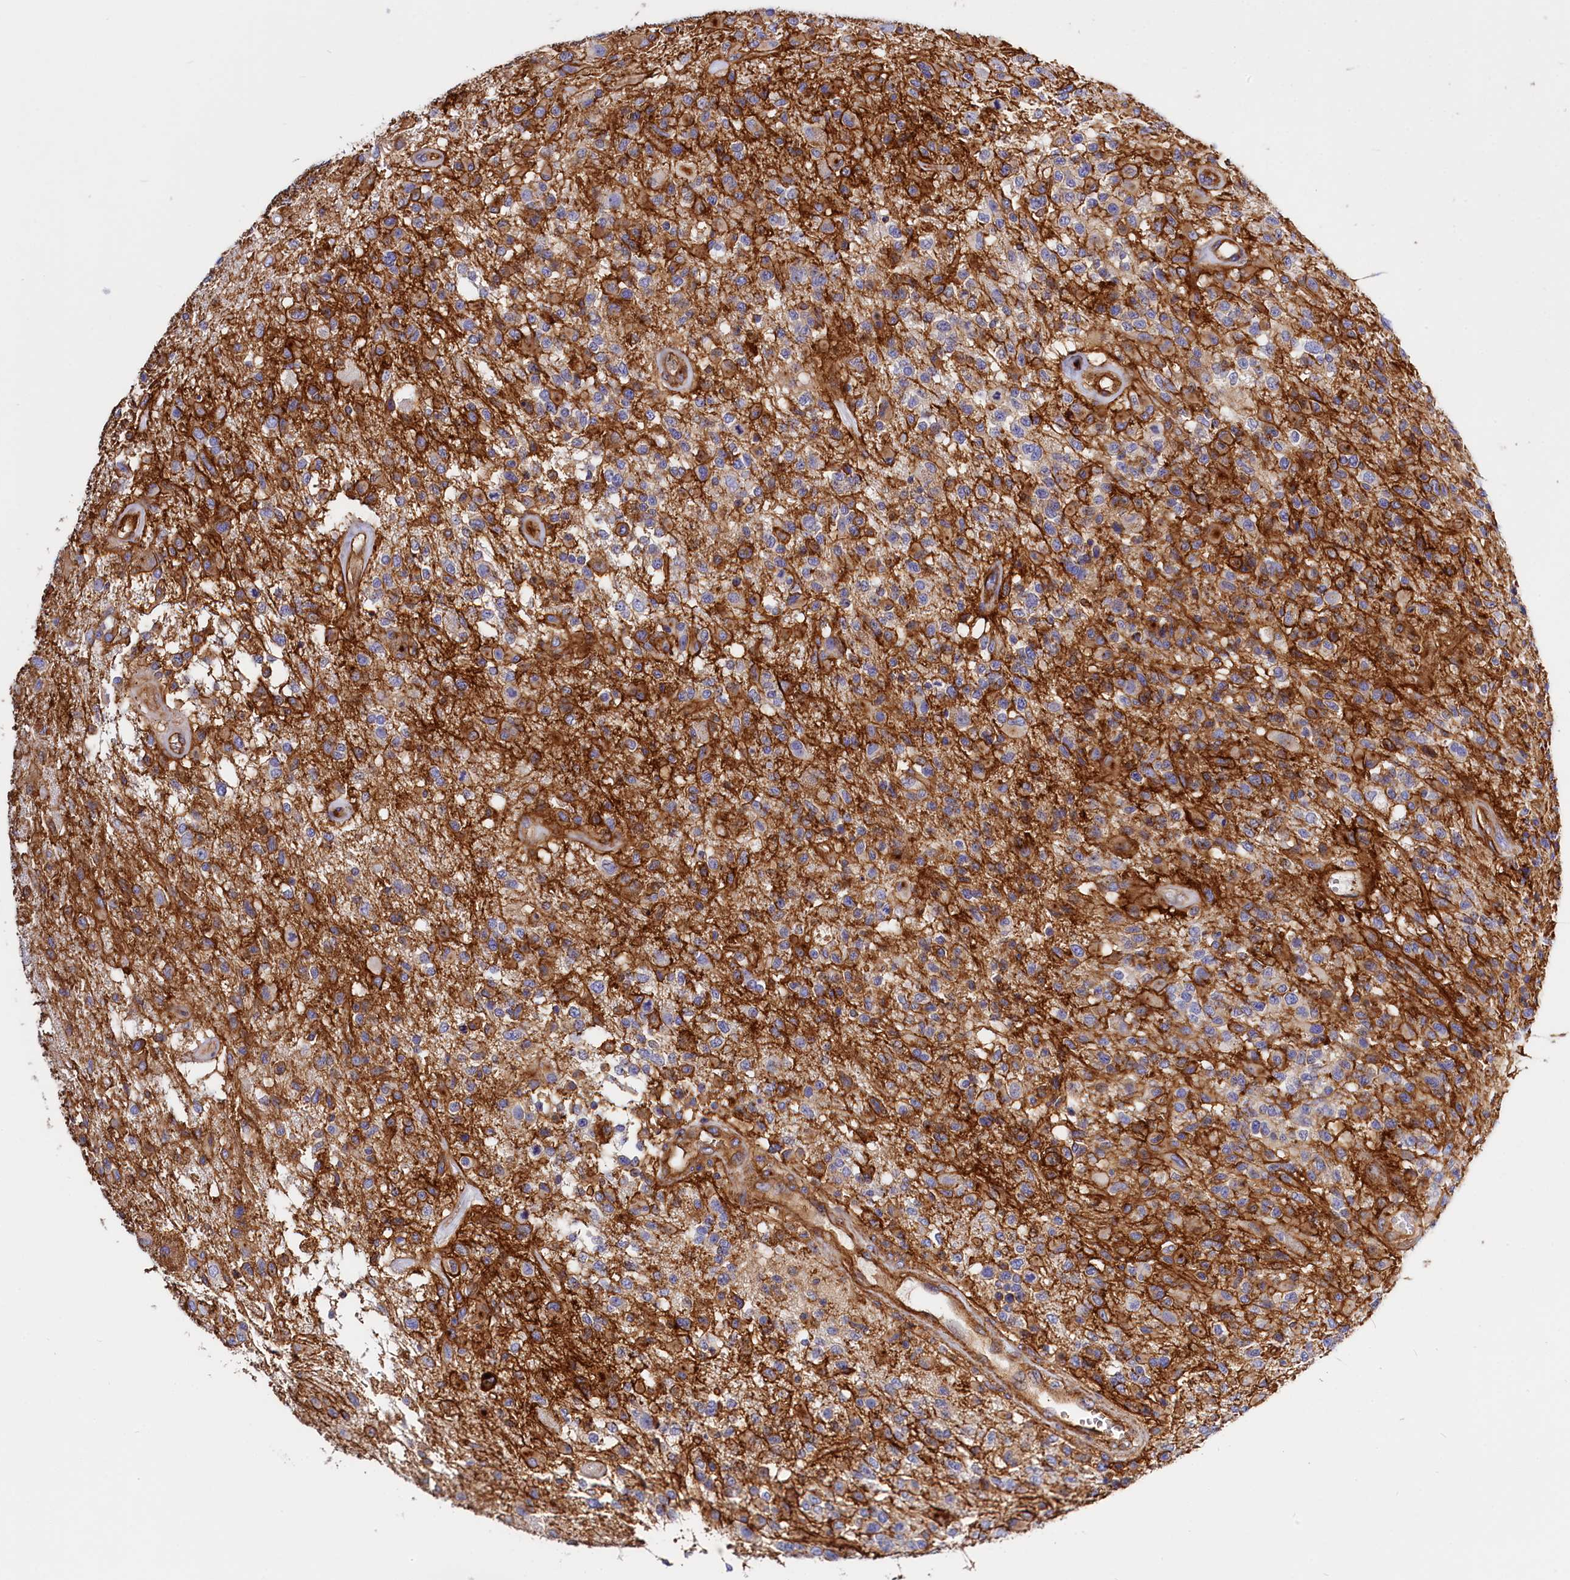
{"staining": {"intensity": "negative", "quantity": "none", "location": "none"}, "tissue": "glioma", "cell_type": "Tumor cells", "image_type": "cancer", "snomed": [{"axis": "morphology", "description": "Glioma, malignant, High grade"}, {"axis": "morphology", "description": "Glioblastoma, NOS"}, {"axis": "topography", "description": "Brain"}], "caption": "DAB immunohistochemical staining of human glioma shows no significant positivity in tumor cells.", "gene": "ANO6", "patient": {"sex": "male", "age": 60}}